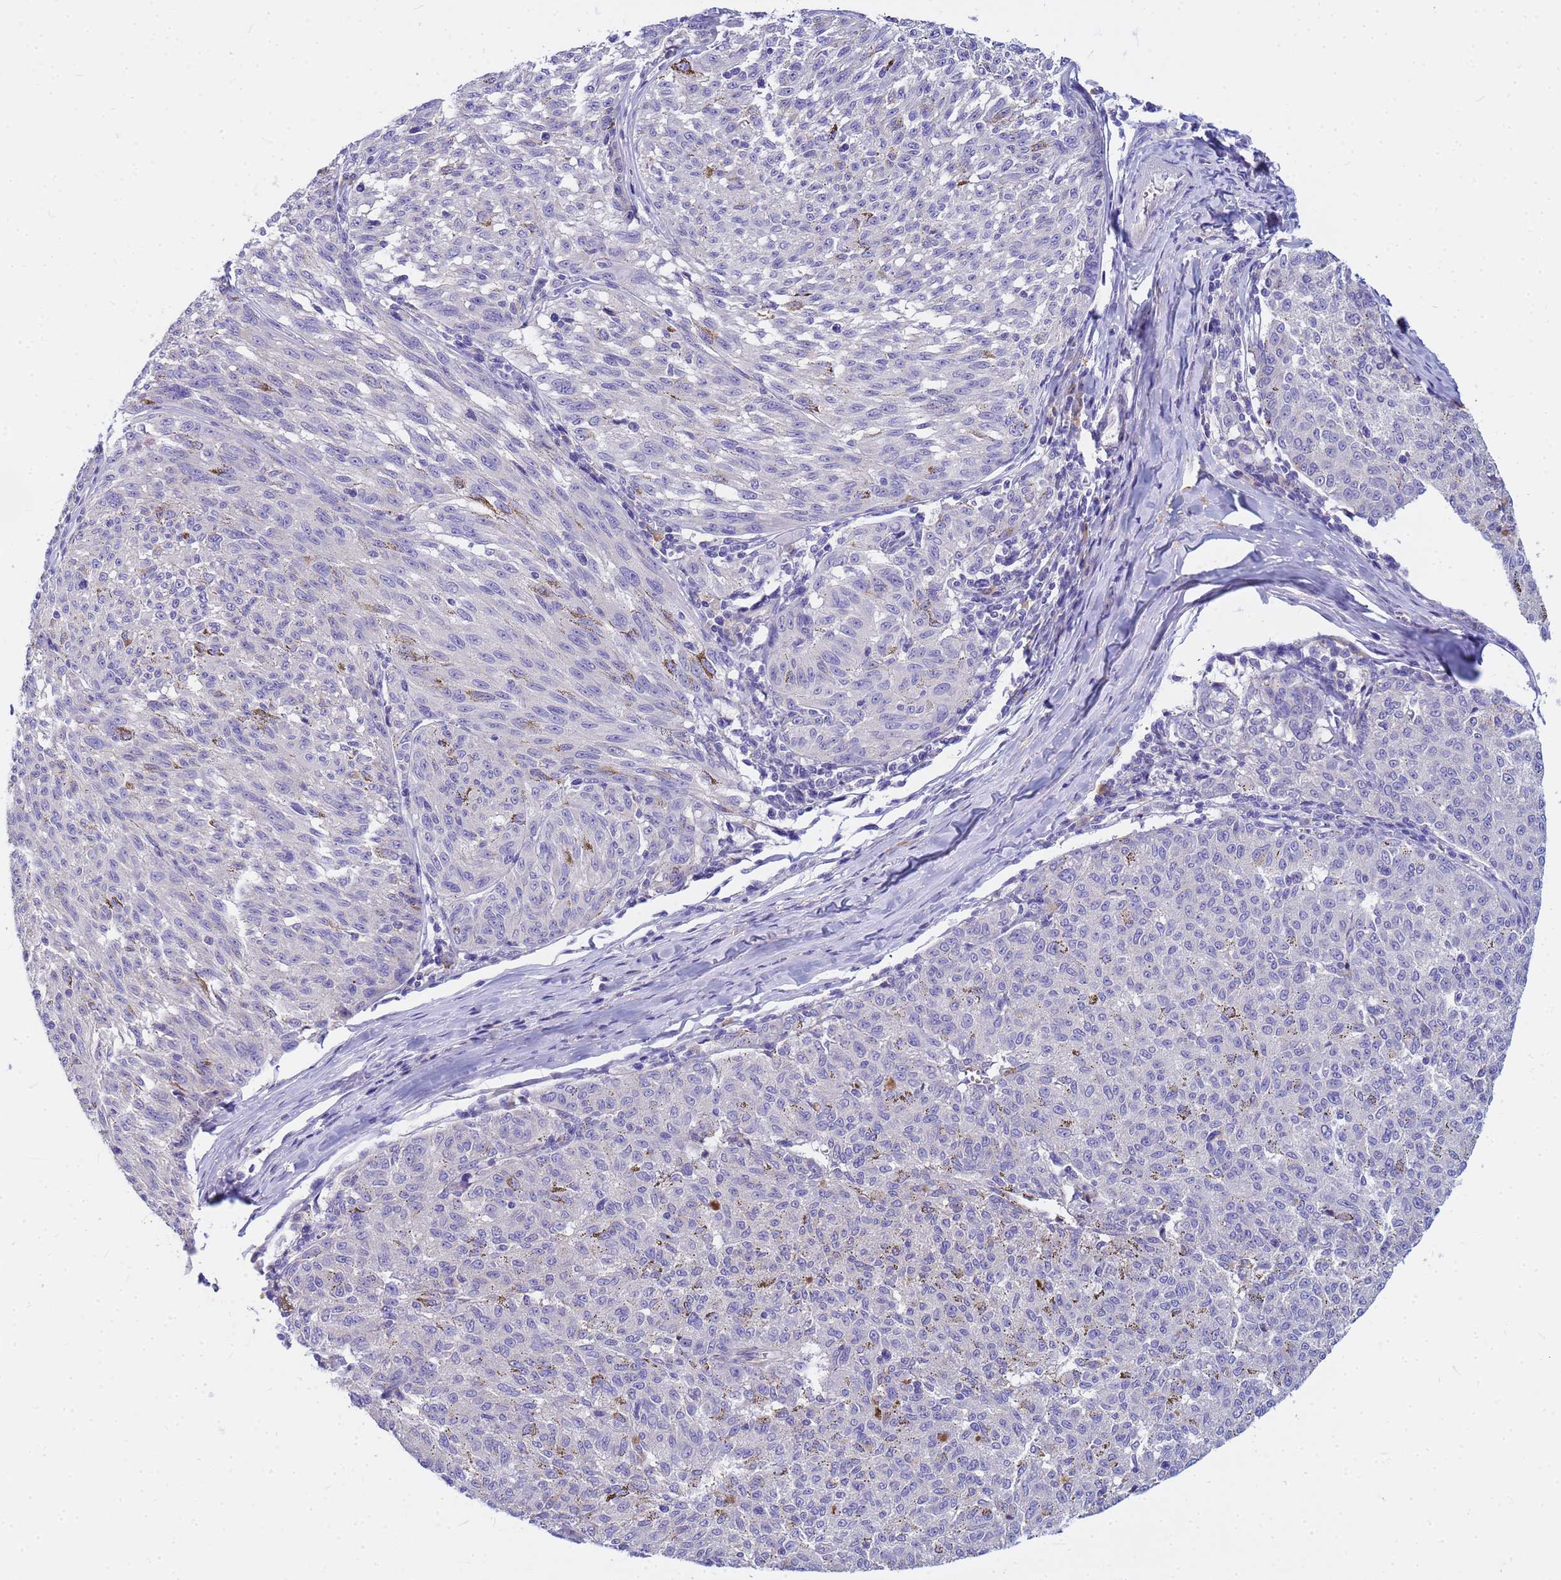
{"staining": {"intensity": "negative", "quantity": "none", "location": "none"}, "tissue": "melanoma", "cell_type": "Tumor cells", "image_type": "cancer", "snomed": [{"axis": "morphology", "description": "Malignant melanoma, NOS"}, {"axis": "topography", "description": "Skin"}], "caption": "DAB (3,3'-diaminobenzidine) immunohistochemical staining of melanoma exhibits no significant positivity in tumor cells.", "gene": "DPRX", "patient": {"sex": "female", "age": 72}}